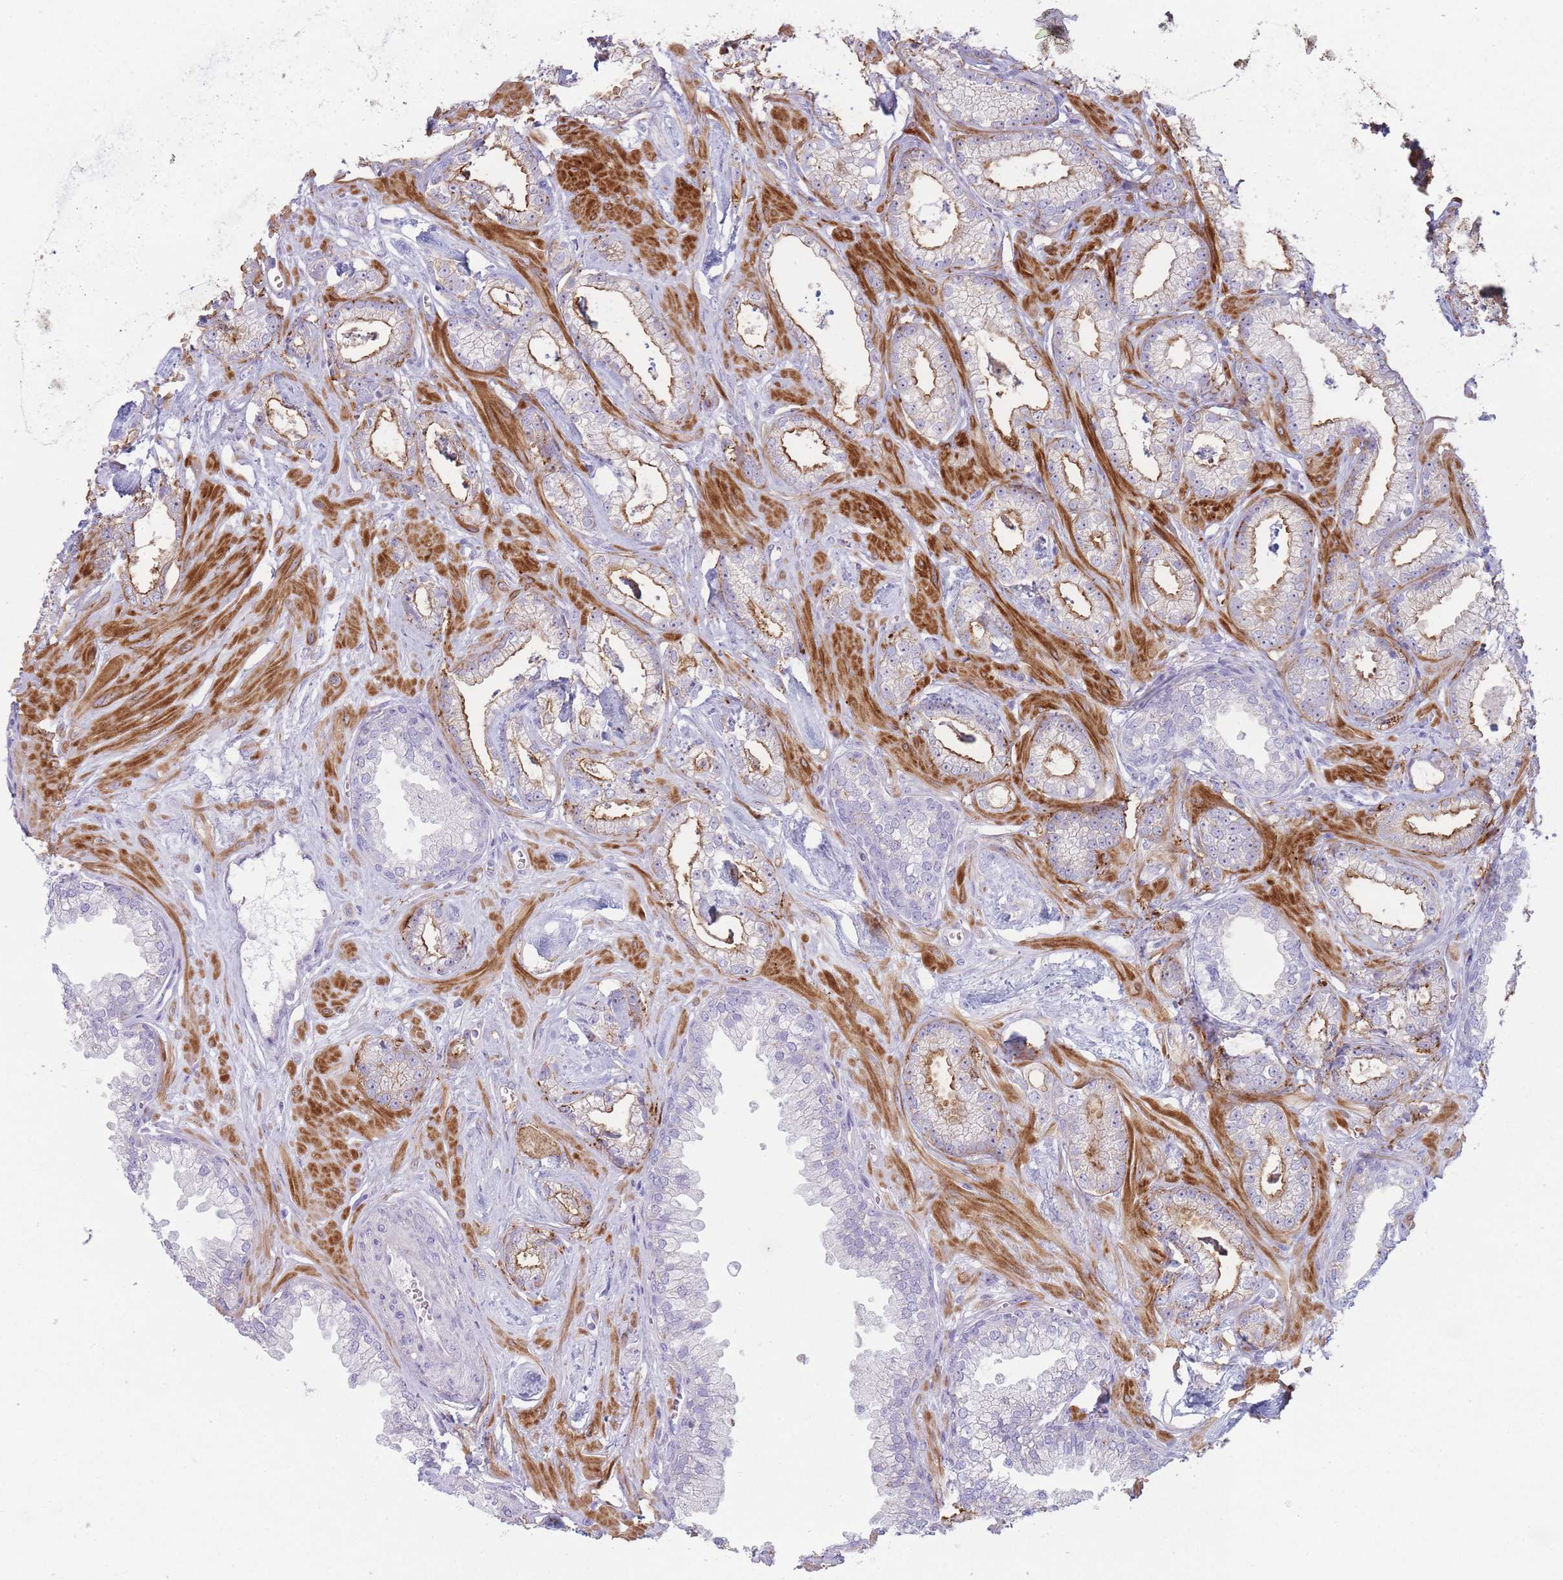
{"staining": {"intensity": "strong", "quantity": "25%-75%", "location": "cytoplasmic/membranous"}, "tissue": "prostate cancer", "cell_type": "Tumor cells", "image_type": "cancer", "snomed": [{"axis": "morphology", "description": "Adenocarcinoma, Low grade"}, {"axis": "topography", "description": "Prostate"}], "caption": "Immunohistochemistry (DAB) staining of human prostate low-grade adenocarcinoma reveals strong cytoplasmic/membranous protein positivity in about 25%-75% of tumor cells.", "gene": "UTP14A", "patient": {"sex": "male", "age": 60}}